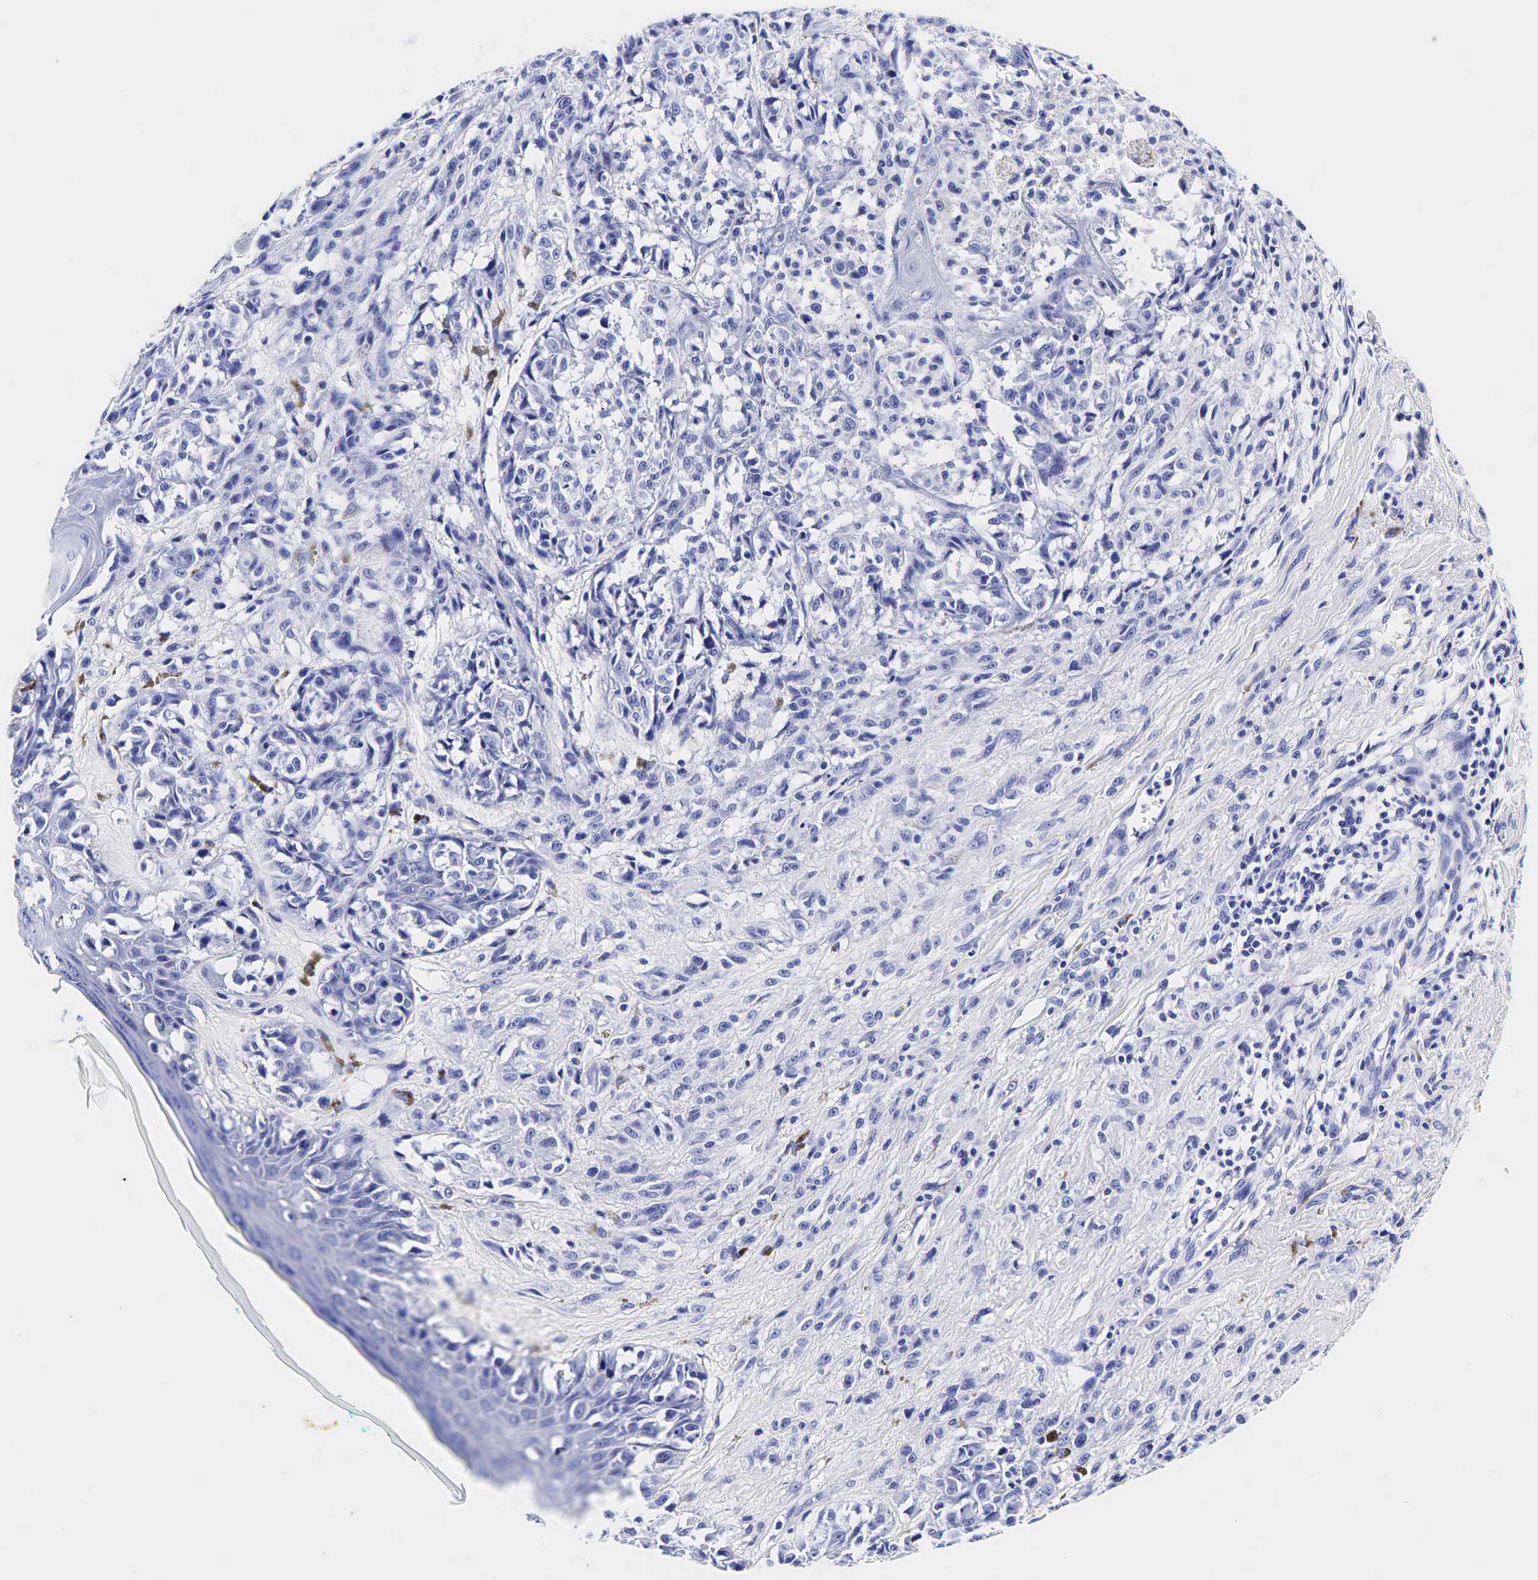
{"staining": {"intensity": "negative", "quantity": "none", "location": "none"}, "tissue": "melanoma", "cell_type": "Tumor cells", "image_type": "cancer", "snomed": [{"axis": "morphology", "description": "Malignant melanoma, NOS"}, {"axis": "topography", "description": "Skin"}], "caption": "Protein analysis of melanoma displays no significant positivity in tumor cells.", "gene": "GAST", "patient": {"sex": "male", "age": 80}}